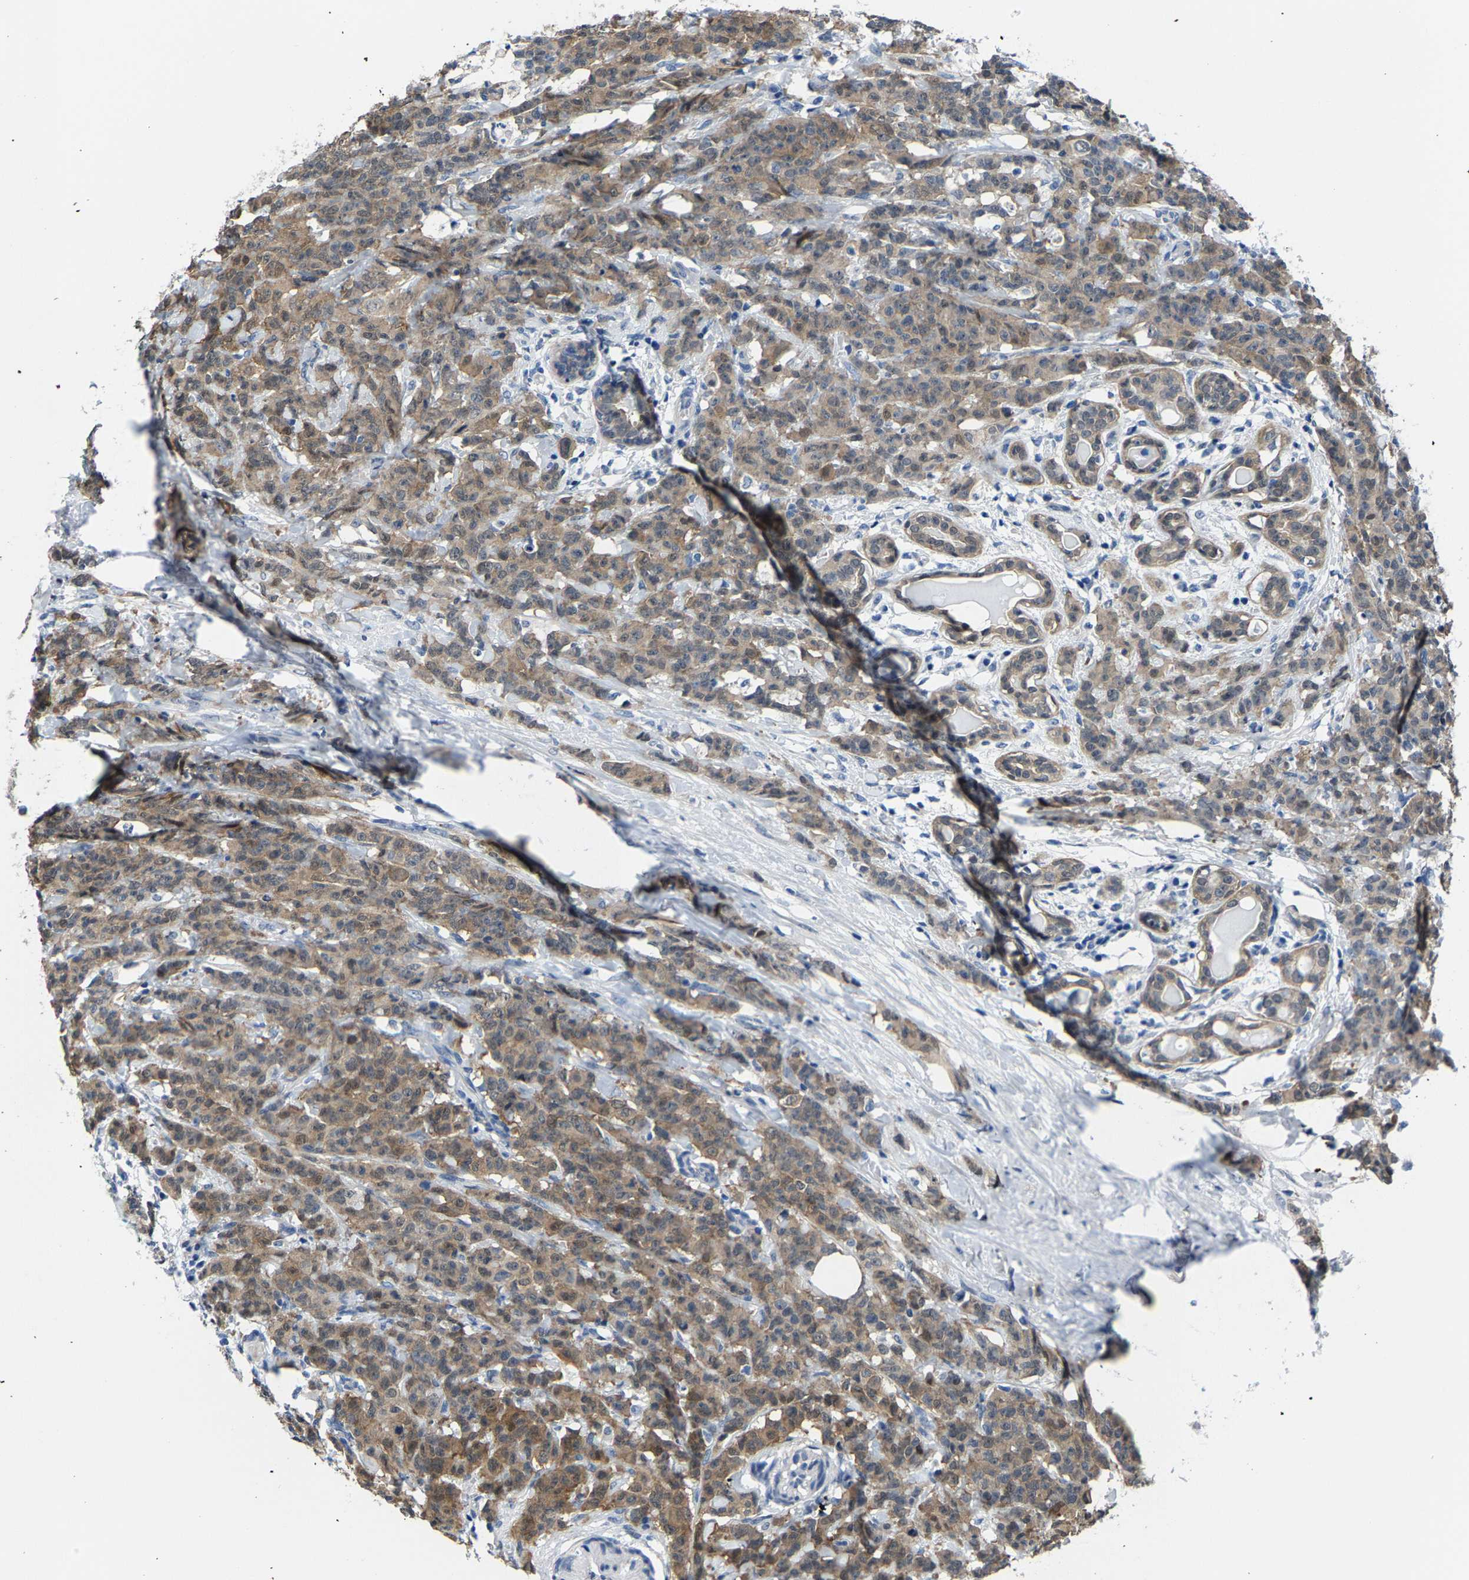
{"staining": {"intensity": "moderate", "quantity": ">75%", "location": "cytoplasmic/membranous"}, "tissue": "breast cancer", "cell_type": "Tumor cells", "image_type": "cancer", "snomed": [{"axis": "morphology", "description": "Normal tissue, NOS"}, {"axis": "morphology", "description": "Duct carcinoma"}, {"axis": "topography", "description": "Breast"}], "caption": "Breast infiltrating ductal carcinoma stained for a protein (brown) demonstrates moderate cytoplasmic/membranous positive expression in approximately >75% of tumor cells.", "gene": "SSH3", "patient": {"sex": "female", "age": 40}}